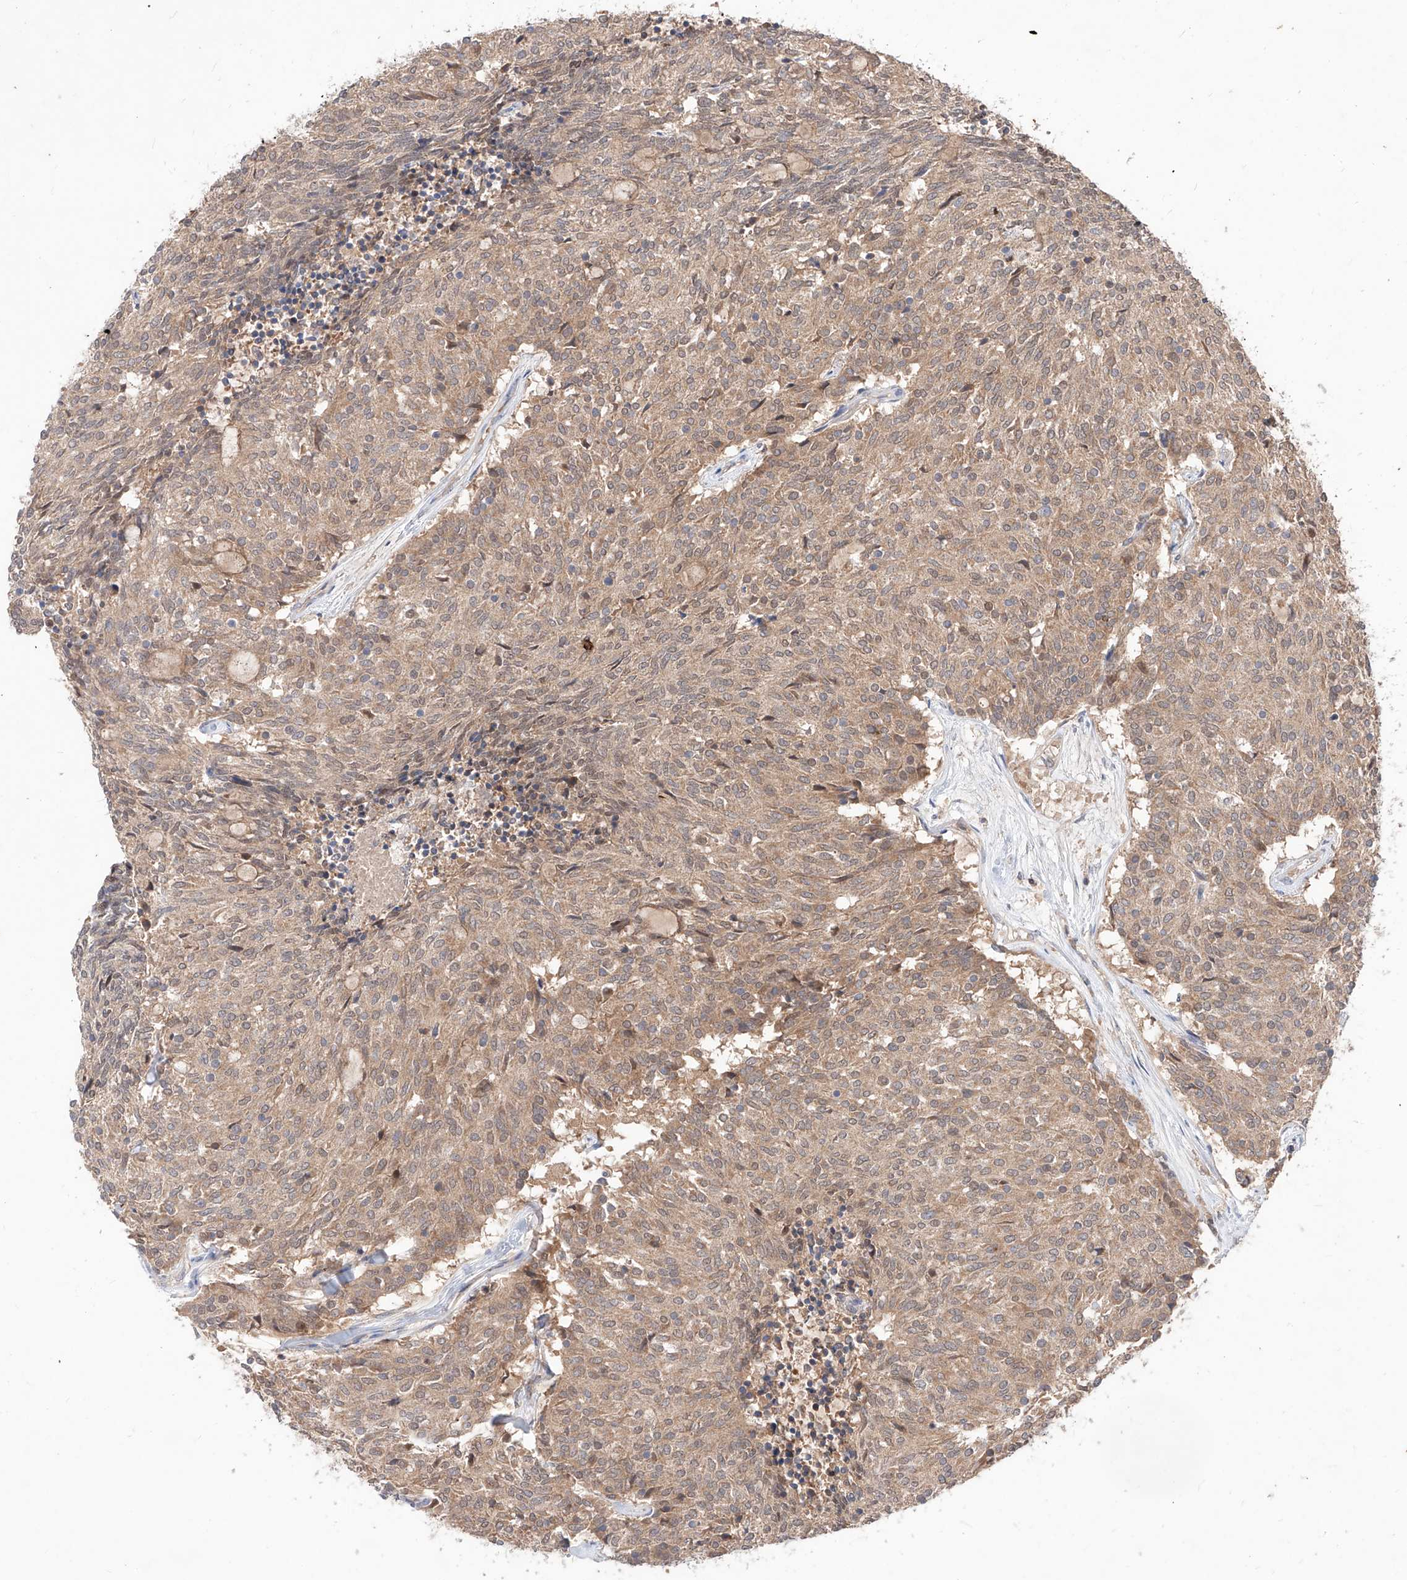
{"staining": {"intensity": "weak", "quantity": ">75%", "location": "cytoplasmic/membranous,nuclear"}, "tissue": "carcinoid", "cell_type": "Tumor cells", "image_type": "cancer", "snomed": [{"axis": "morphology", "description": "Carcinoid, malignant, NOS"}, {"axis": "topography", "description": "Pancreas"}], "caption": "A brown stain shows weak cytoplasmic/membranous and nuclear positivity of a protein in human carcinoid (malignant) tumor cells. The staining is performed using DAB (3,3'-diaminobenzidine) brown chromogen to label protein expression. The nuclei are counter-stained blue using hematoxylin.", "gene": "TSNAX", "patient": {"sex": "female", "age": 54}}